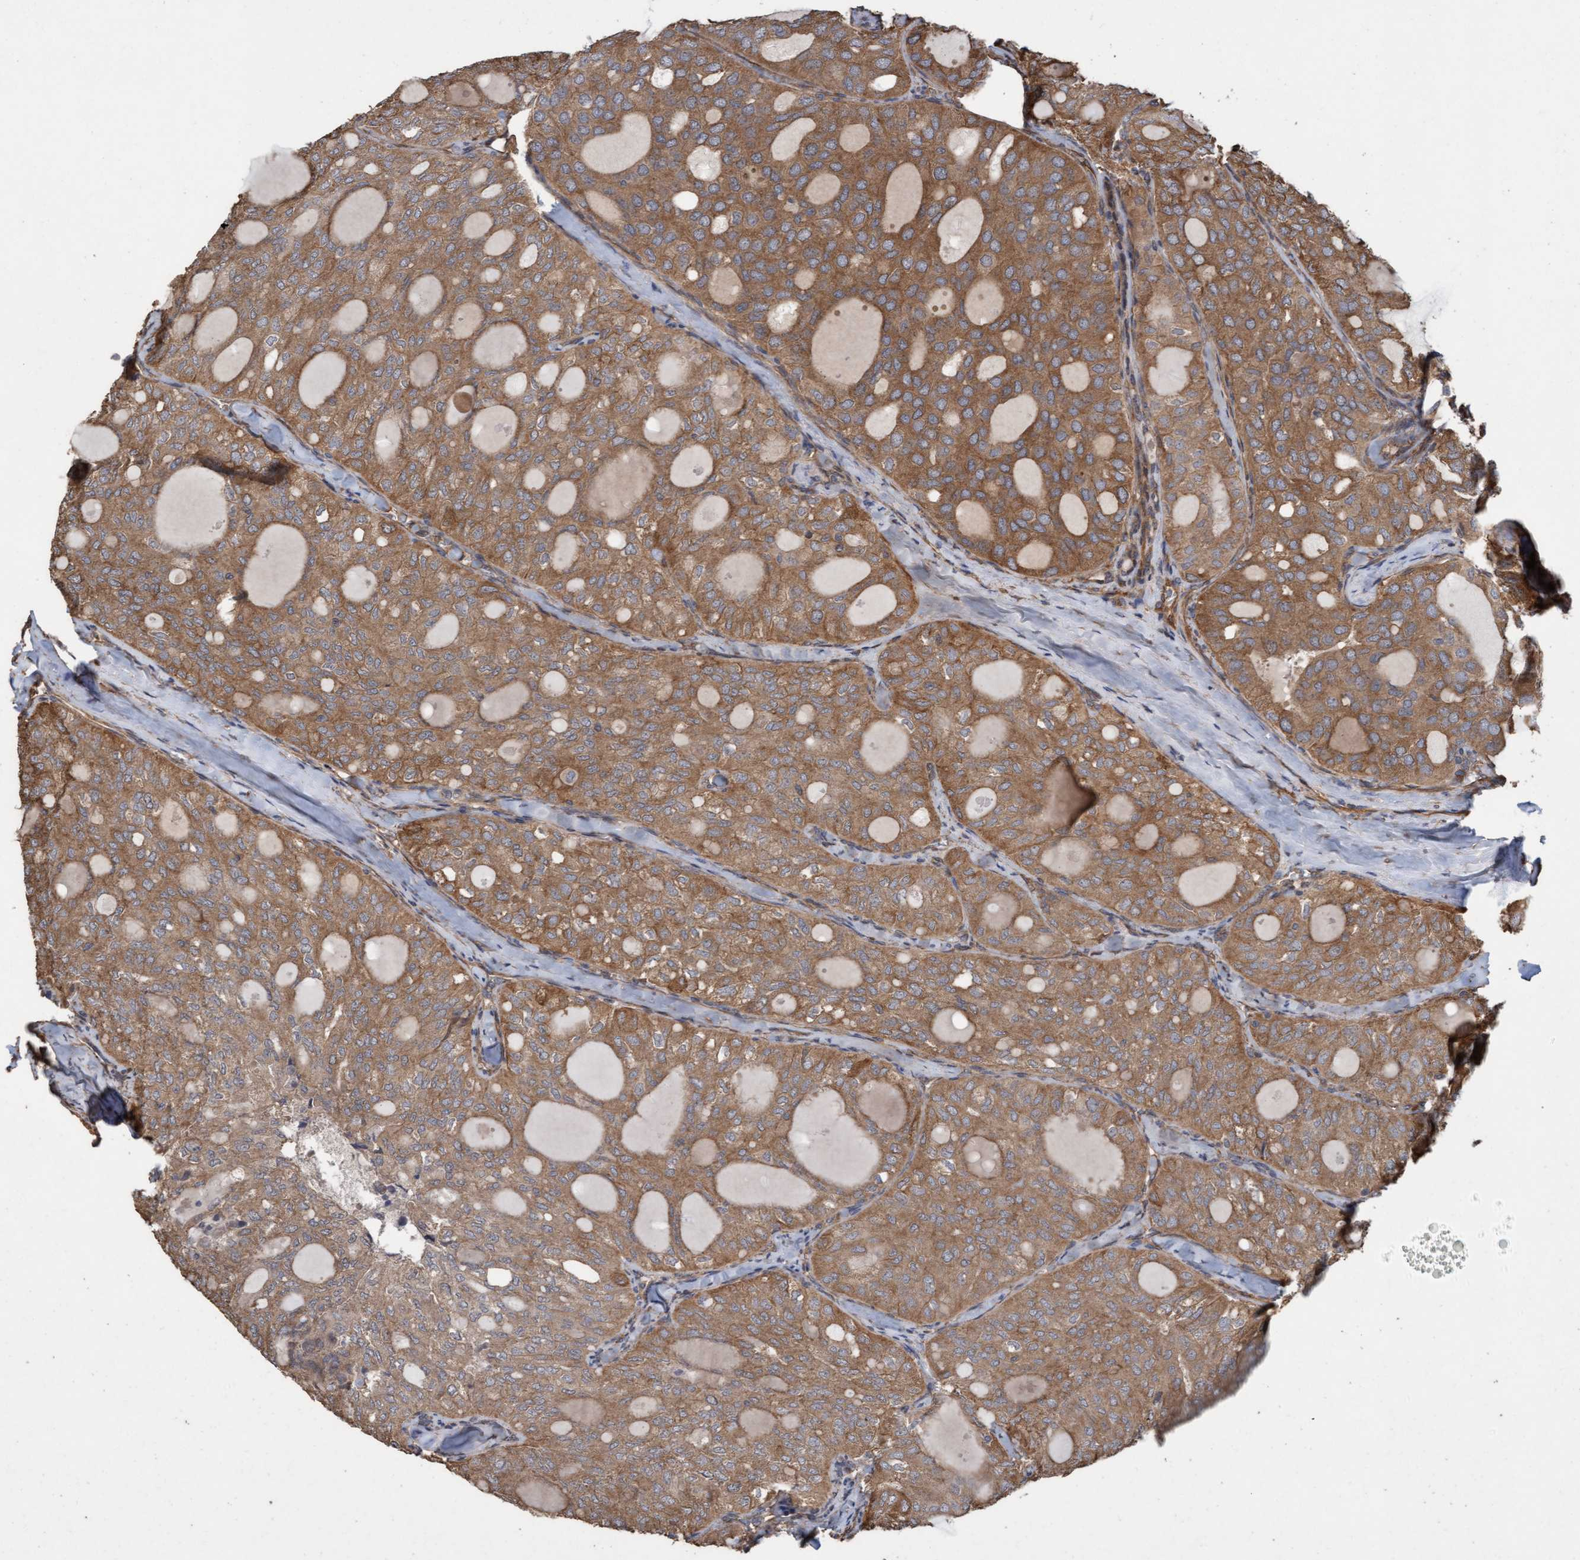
{"staining": {"intensity": "moderate", "quantity": ">75%", "location": "cytoplasmic/membranous"}, "tissue": "thyroid cancer", "cell_type": "Tumor cells", "image_type": "cancer", "snomed": [{"axis": "morphology", "description": "Follicular adenoma carcinoma, NOS"}, {"axis": "topography", "description": "Thyroid gland"}], "caption": "A photomicrograph of human follicular adenoma carcinoma (thyroid) stained for a protein displays moderate cytoplasmic/membranous brown staining in tumor cells. (IHC, brightfield microscopy, high magnification).", "gene": "CDC42EP4", "patient": {"sex": "male", "age": 75}}